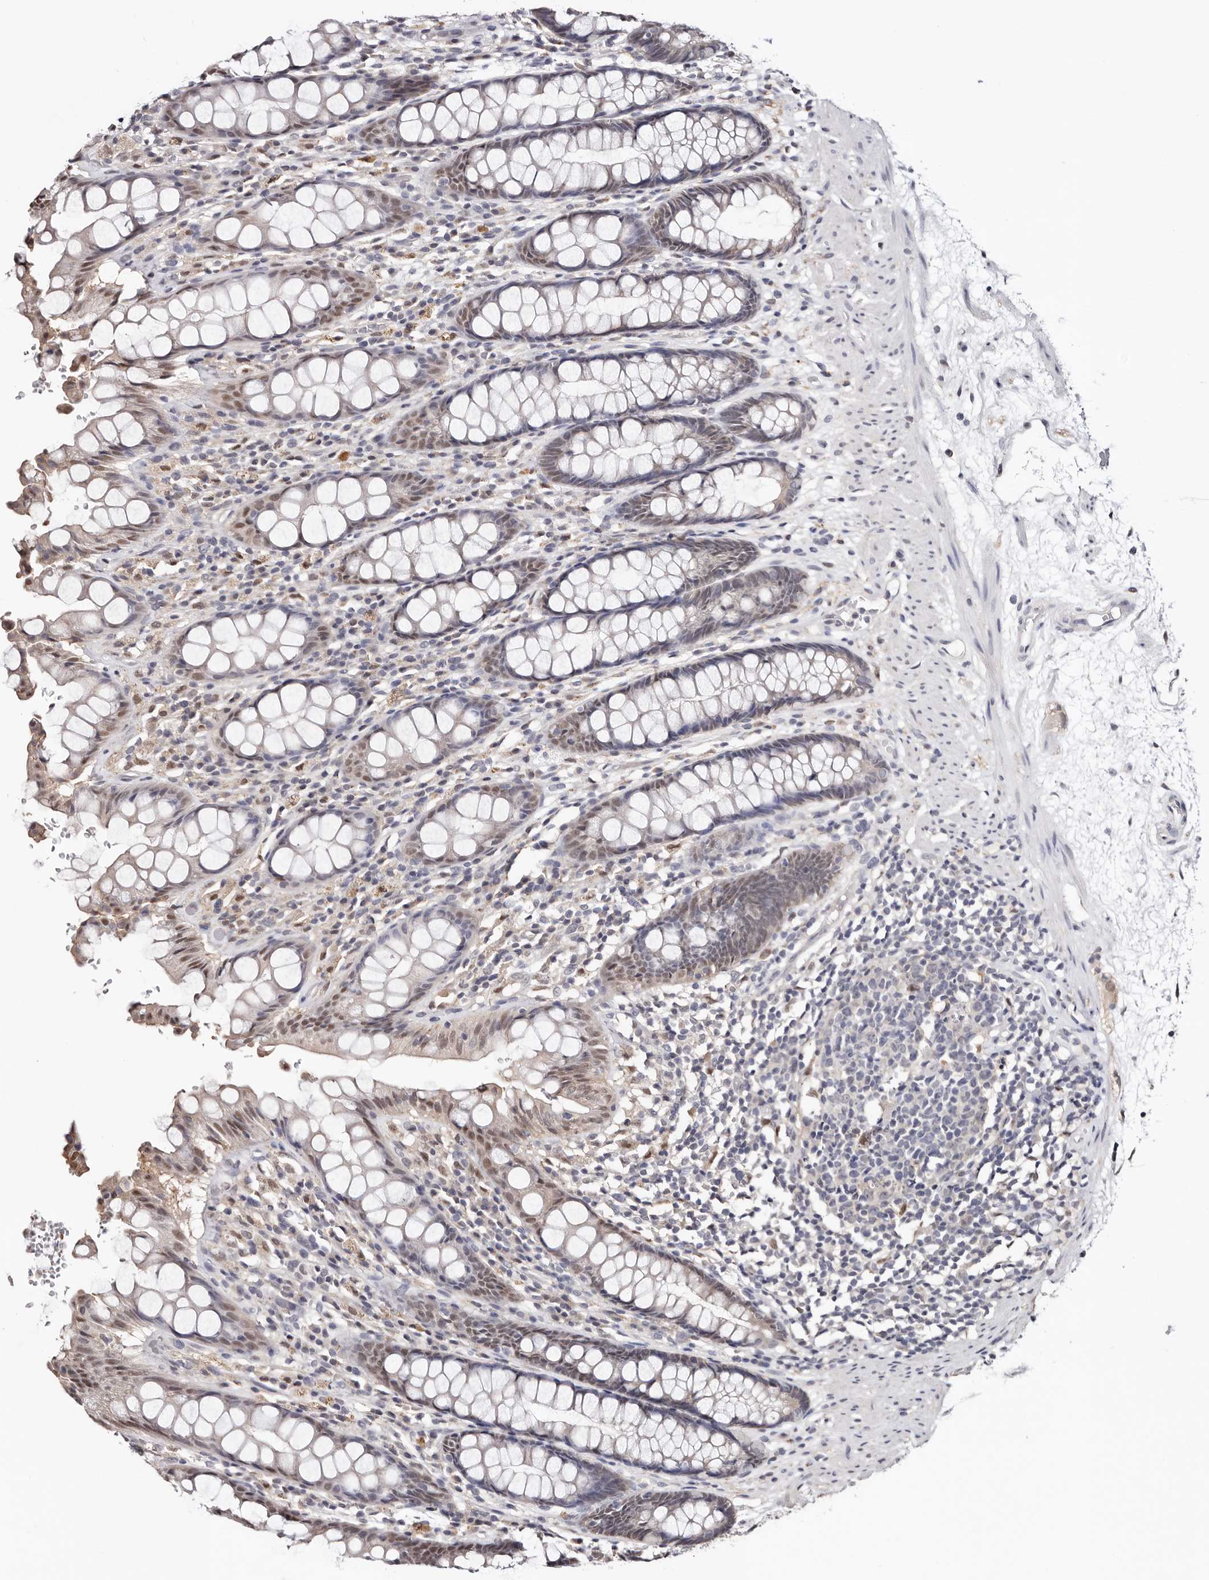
{"staining": {"intensity": "moderate", "quantity": "25%-75%", "location": "nuclear"}, "tissue": "rectum", "cell_type": "Glandular cells", "image_type": "normal", "snomed": [{"axis": "morphology", "description": "Normal tissue, NOS"}, {"axis": "topography", "description": "Rectum"}], "caption": "IHC staining of benign rectum, which shows medium levels of moderate nuclear staining in approximately 25%-75% of glandular cells indicating moderate nuclear protein positivity. The staining was performed using DAB (brown) for protein detection and nuclei were counterstained in hematoxylin (blue).", "gene": "TYW3", "patient": {"sex": "male", "age": 64}}